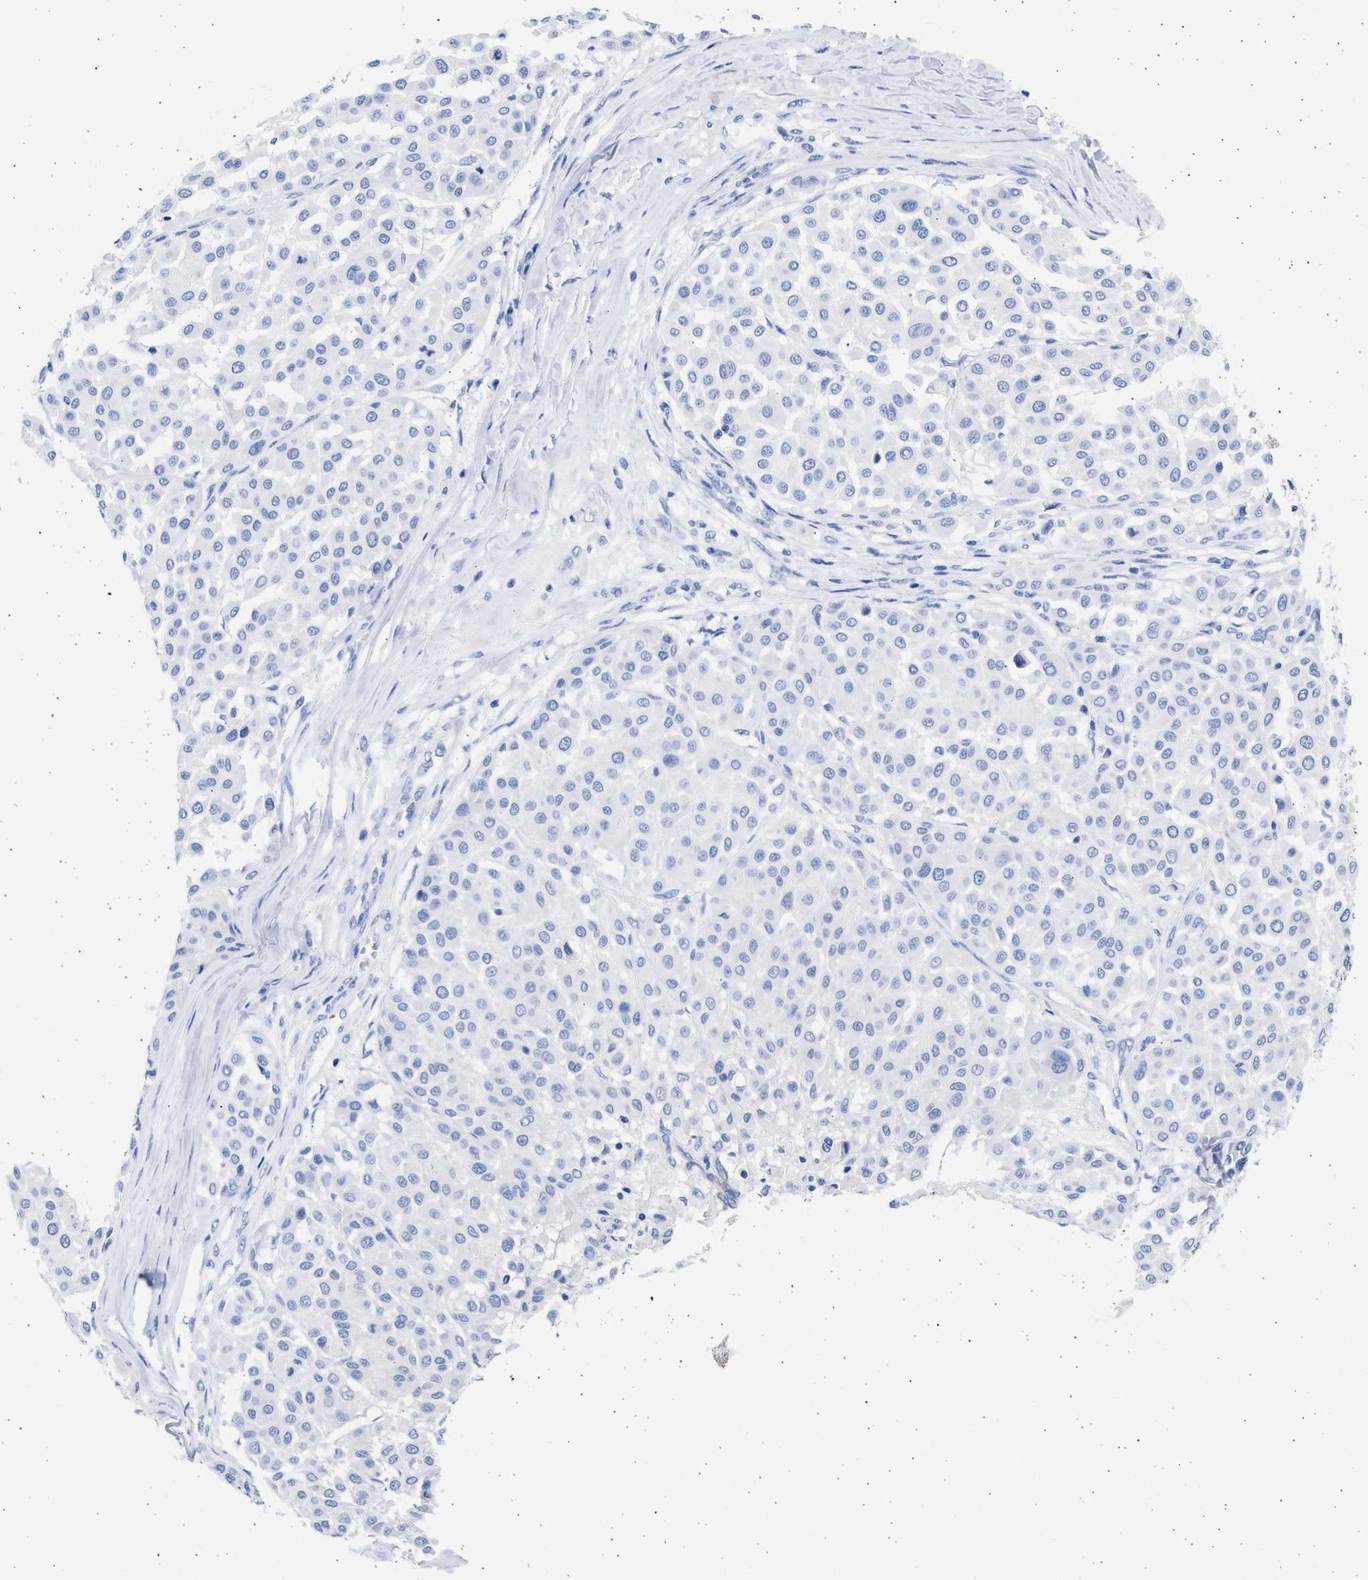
{"staining": {"intensity": "negative", "quantity": "none", "location": "none"}, "tissue": "melanoma", "cell_type": "Tumor cells", "image_type": "cancer", "snomed": [{"axis": "morphology", "description": "Malignant melanoma, Metastatic site"}, {"axis": "topography", "description": "Soft tissue"}], "caption": "Immunohistochemistry (IHC) histopathology image of human malignant melanoma (metastatic site) stained for a protein (brown), which exhibits no expression in tumor cells.", "gene": "ALDOC", "patient": {"sex": "male", "age": 41}}